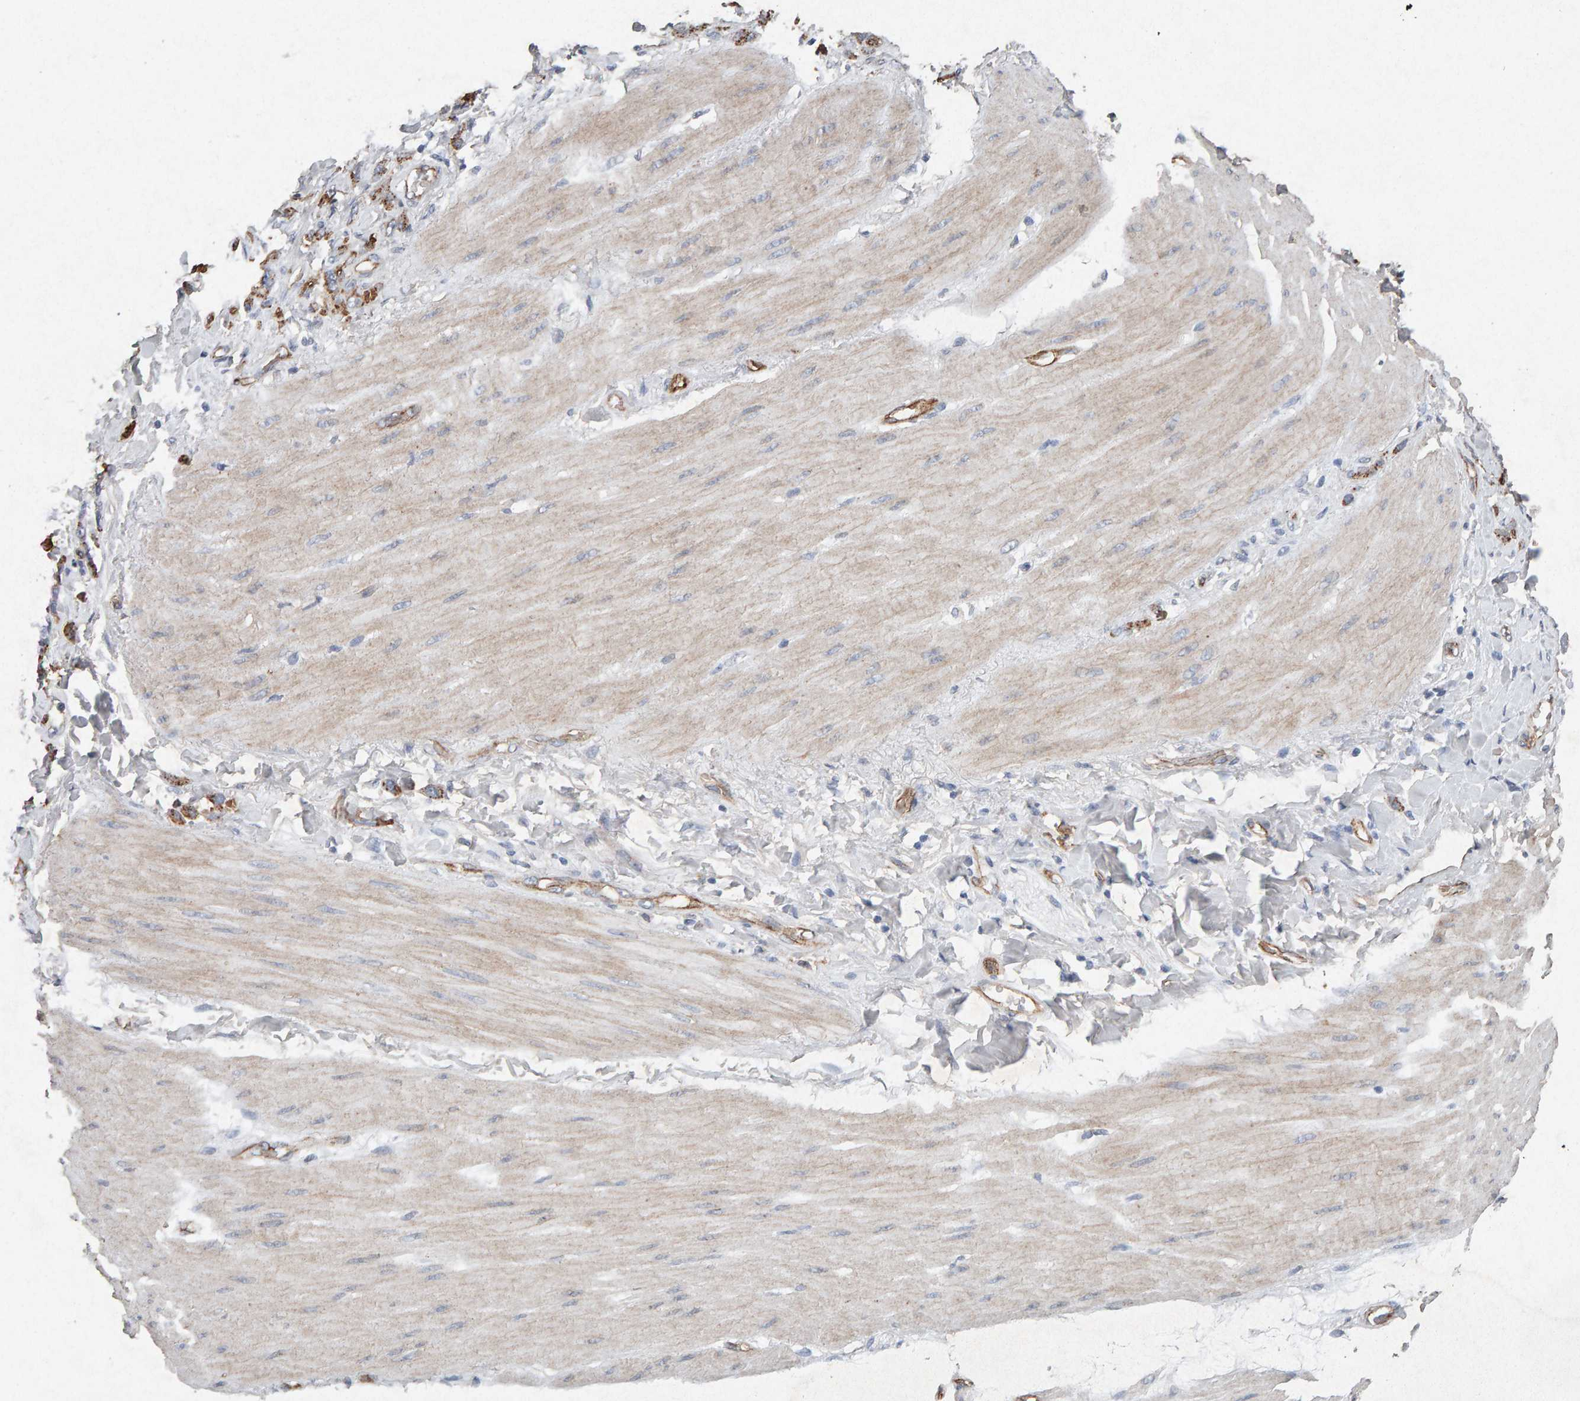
{"staining": {"intensity": "moderate", "quantity": ">75%", "location": "cytoplasmic/membranous"}, "tissue": "stomach cancer", "cell_type": "Tumor cells", "image_type": "cancer", "snomed": [{"axis": "morphology", "description": "Normal tissue, NOS"}, {"axis": "morphology", "description": "Adenocarcinoma, NOS"}, {"axis": "topography", "description": "Stomach"}], "caption": "Approximately >75% of tumor cells in human stomach cancer show moderate cytoplasmic/membranous protein staining as visualized by brown immunohistochemical staining.", "gene": "PTPRM", "patient": {"sex": "male", "age": 82}}